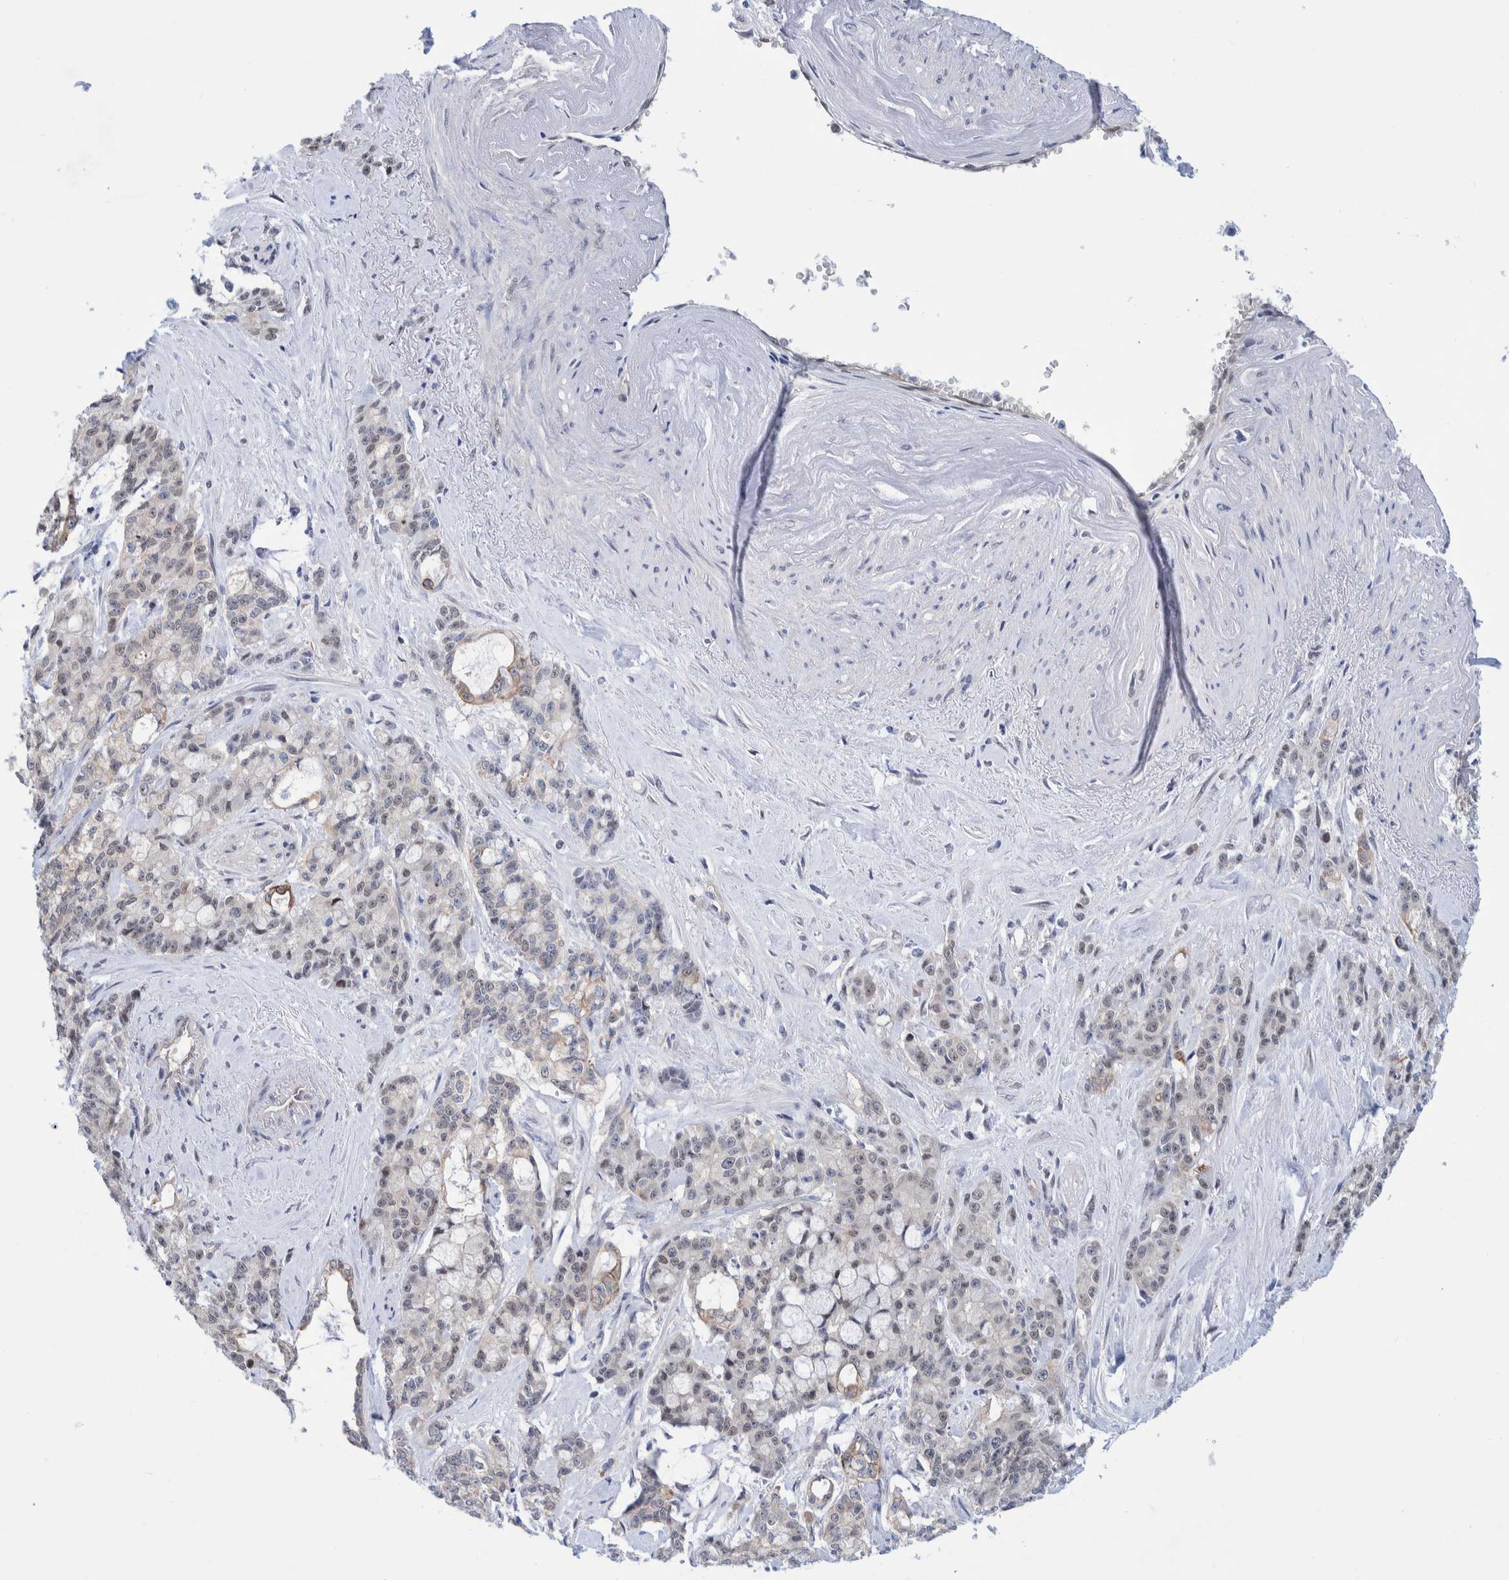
{"staining": {"intensity": "weak", "quantity": "25%-75%", "location": "nuclear"}, "tissue": "pancreatic cancer", "cell_type": "Tumor cells", "image_type": "cancer", "snomed": [{"axis": "morphology", "description": "Adenocarcinoma, NOS"}, {"axis": "topography", "description": "Pancreas"}], "caption": "This image reveals IHC staining of adenocarcinoma (pancreatic), with low weak nuclear positivity in approximately 25%-75% of tumor cells.", "gene": "PFAS", "patient": {"sex": "female", "age": 73}}